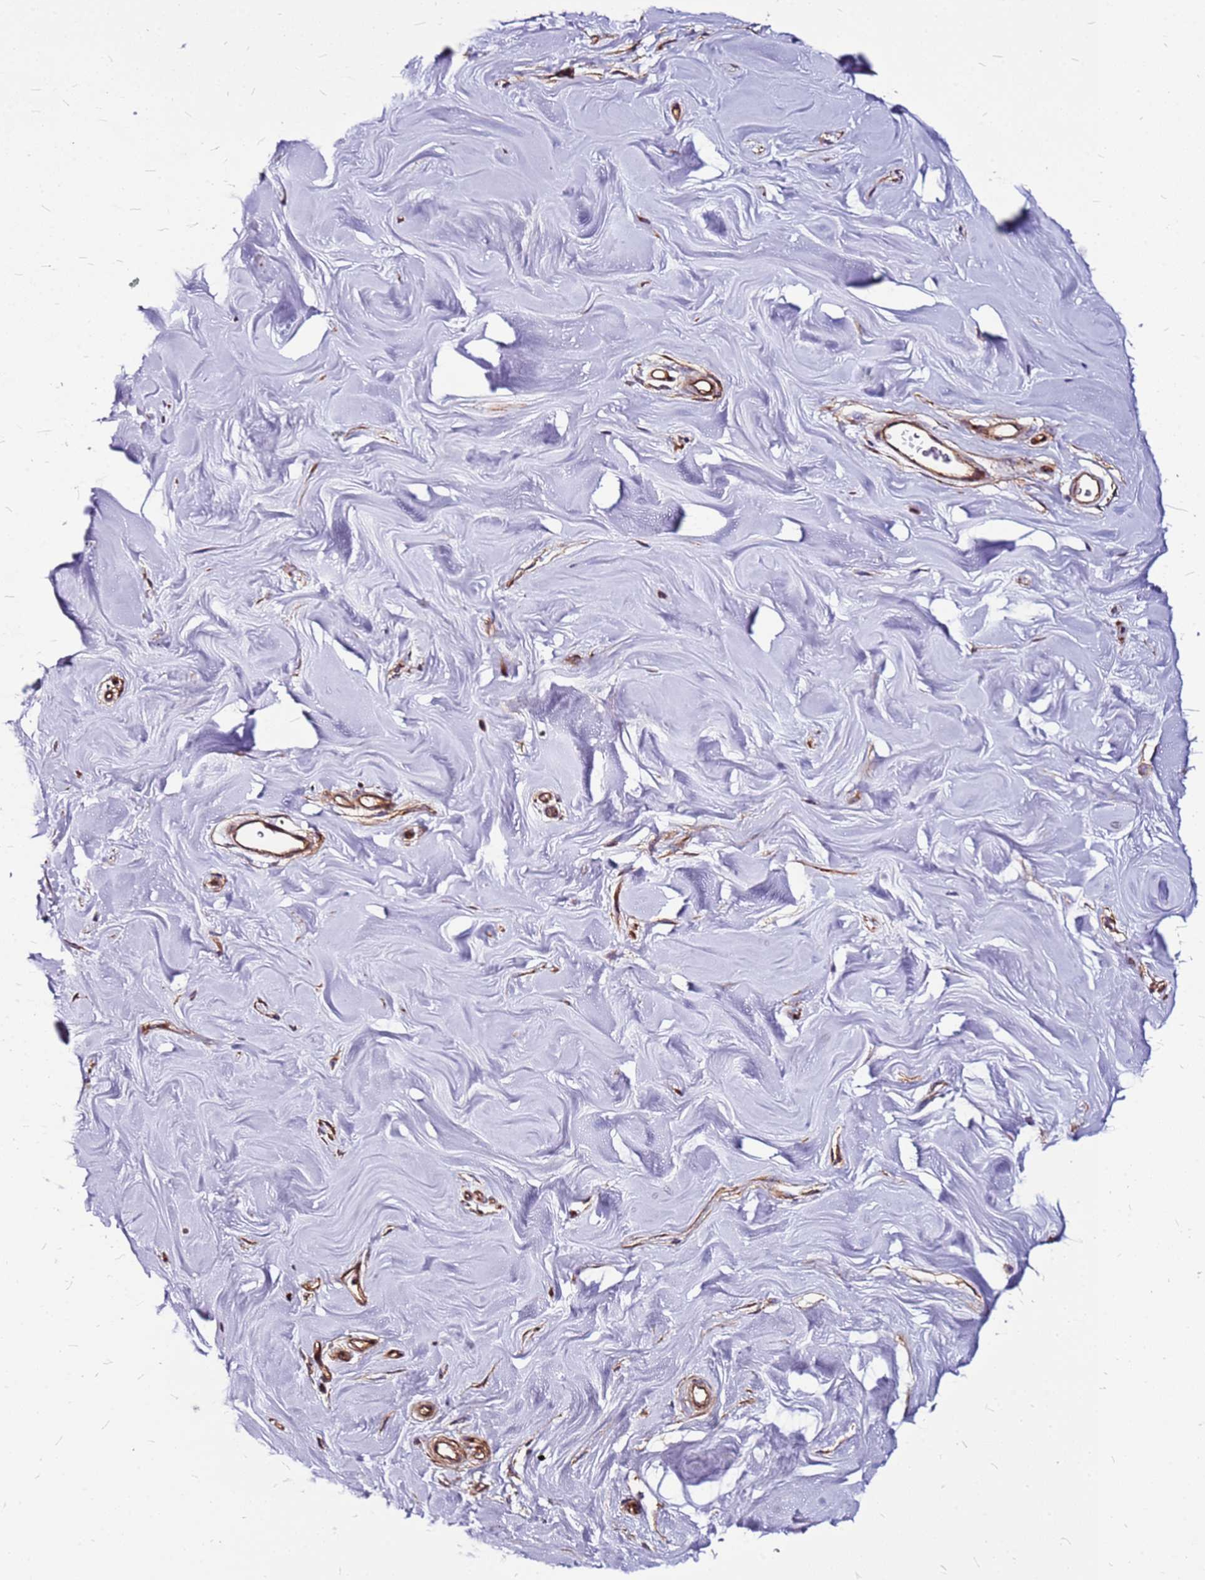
{"staining": {"intensity": "negative", "quantity": "none", "location": "none"}, "tissue": "soft tissue", "cell_type": "Chondrocytes", "image_type": "normal", "snomed": [{"axis": "morphology", "description": "Normal tissue, NOS"}, {"axis": "topography", "description": "Breast"}], "caption": "This is a histopathology image of immunohistochemistry (IHC) staining of normal soft tissue, which shows no staining in chondrocytes.", "gene": "TOPAZ1", "patient": {"sex": "female", "age": 26}}